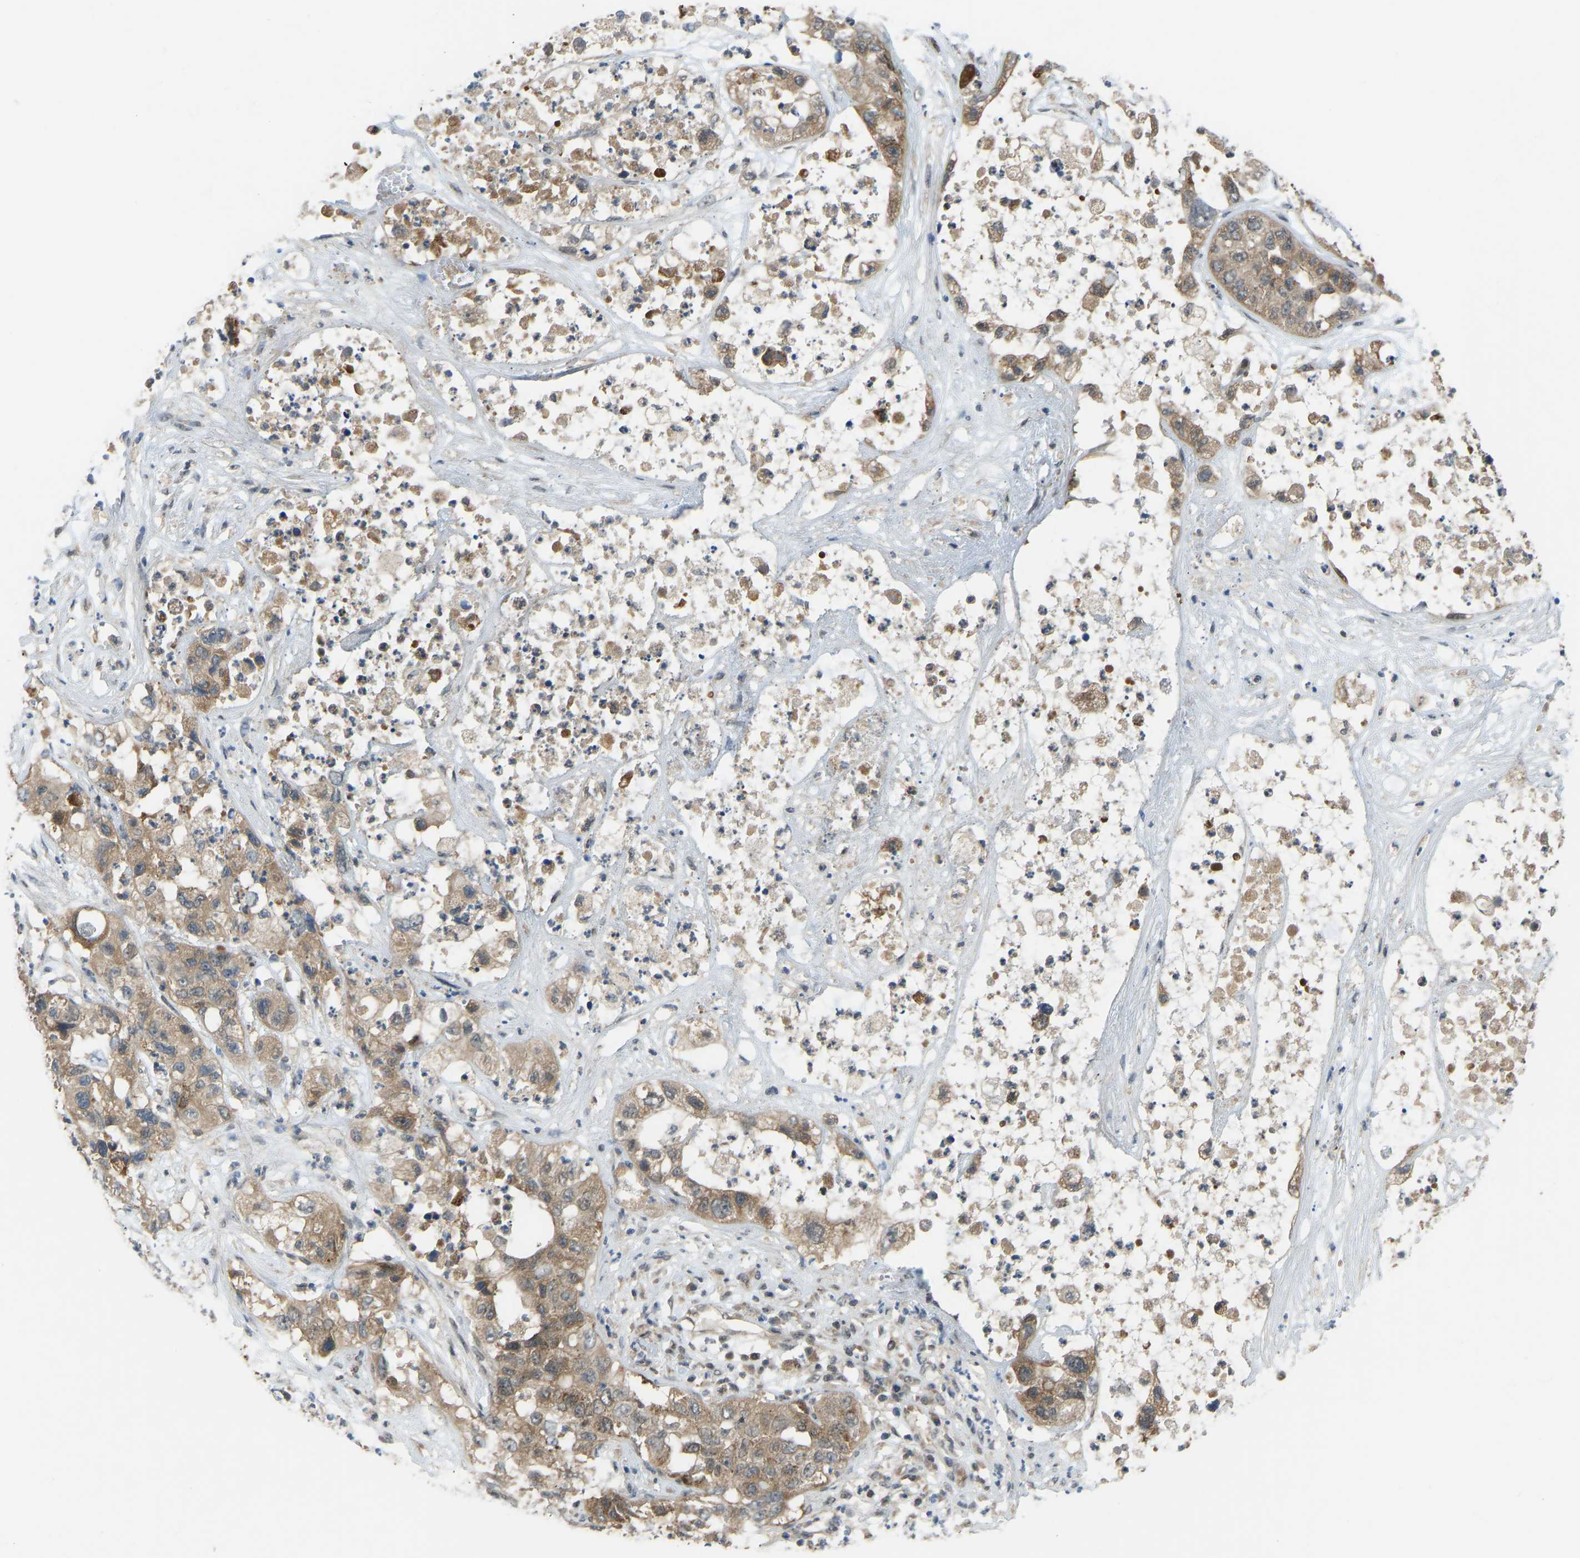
{"staining": {"intensity": "moderate", "quantity": ">75%", "location": "cytoplasmic/membranous"}, "tissue": "pancreatic cancer", "cell_type": "Tumor cells", "image_type": "cancer", "snomed": [{"axis": "morphology", "description": "Adenocarcinoma, NOS"}, {"axis": "topography", "description": "Pancreas"}], "caption": "A brown stain labels moderate cytoplasmic/membranous positivity of a protein in pancreatic cancer (adenocarcinoma) tumor cells.", "gene": "CCT8", "patient": {"sex": "female", "age": 78}}